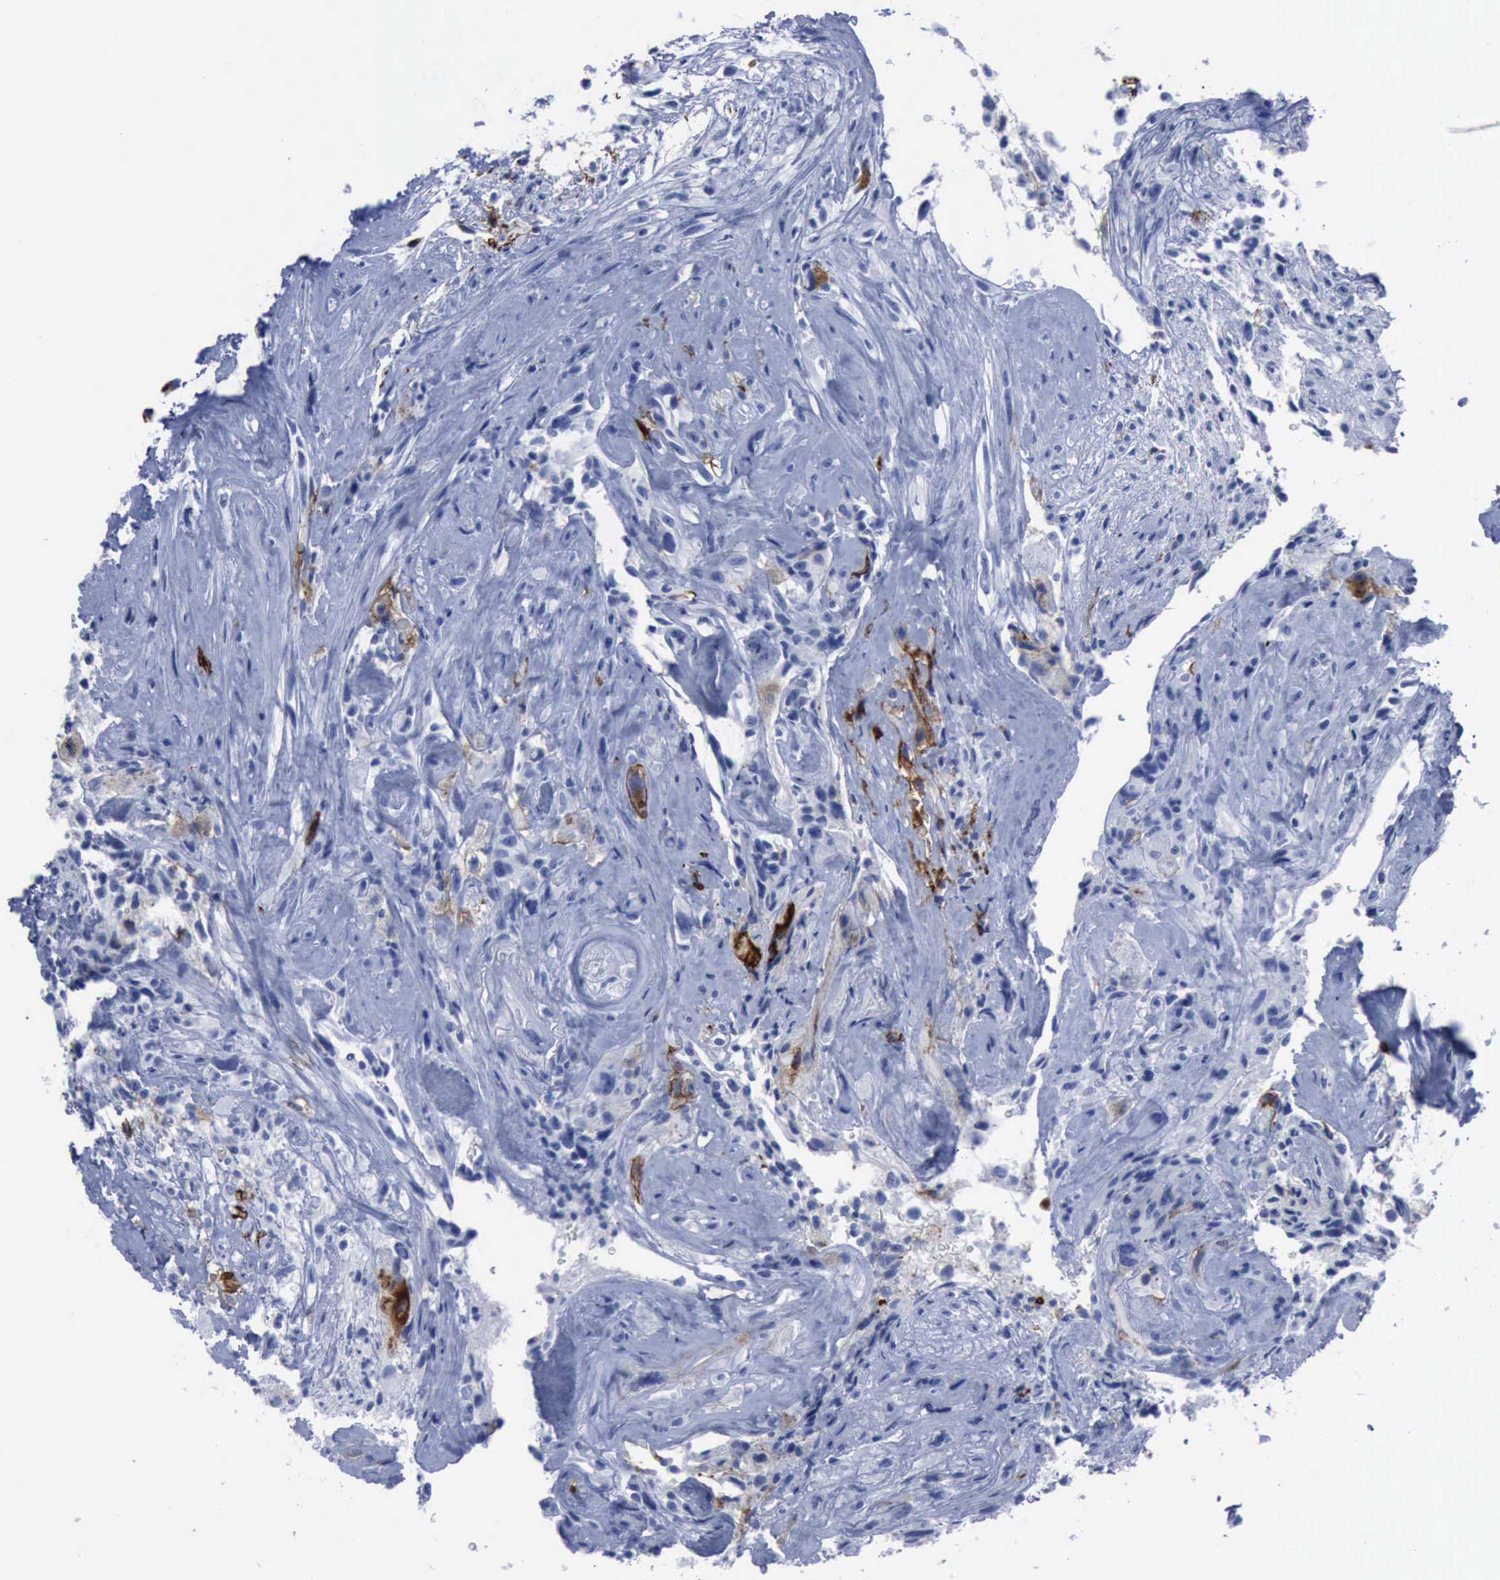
{"staining": {"intensity": "negative", "quantity": "none", "location": "none"}, "tissue": "glioma", "cell_type": "Tumor cells", "image_type": "cancer", "snomed": [{"axis": "morphology", "description": "Glioma, malignant, High grade"}, {"axis": "topography", "description": "Brain"}], "caption": "Immunohistochemistry (IHC) micrograph of glioma stained for a protein (brown), which displays no expression in tumor cells.", "gene": "NGFR", "patient": {"sex": "male", "age": 48}}